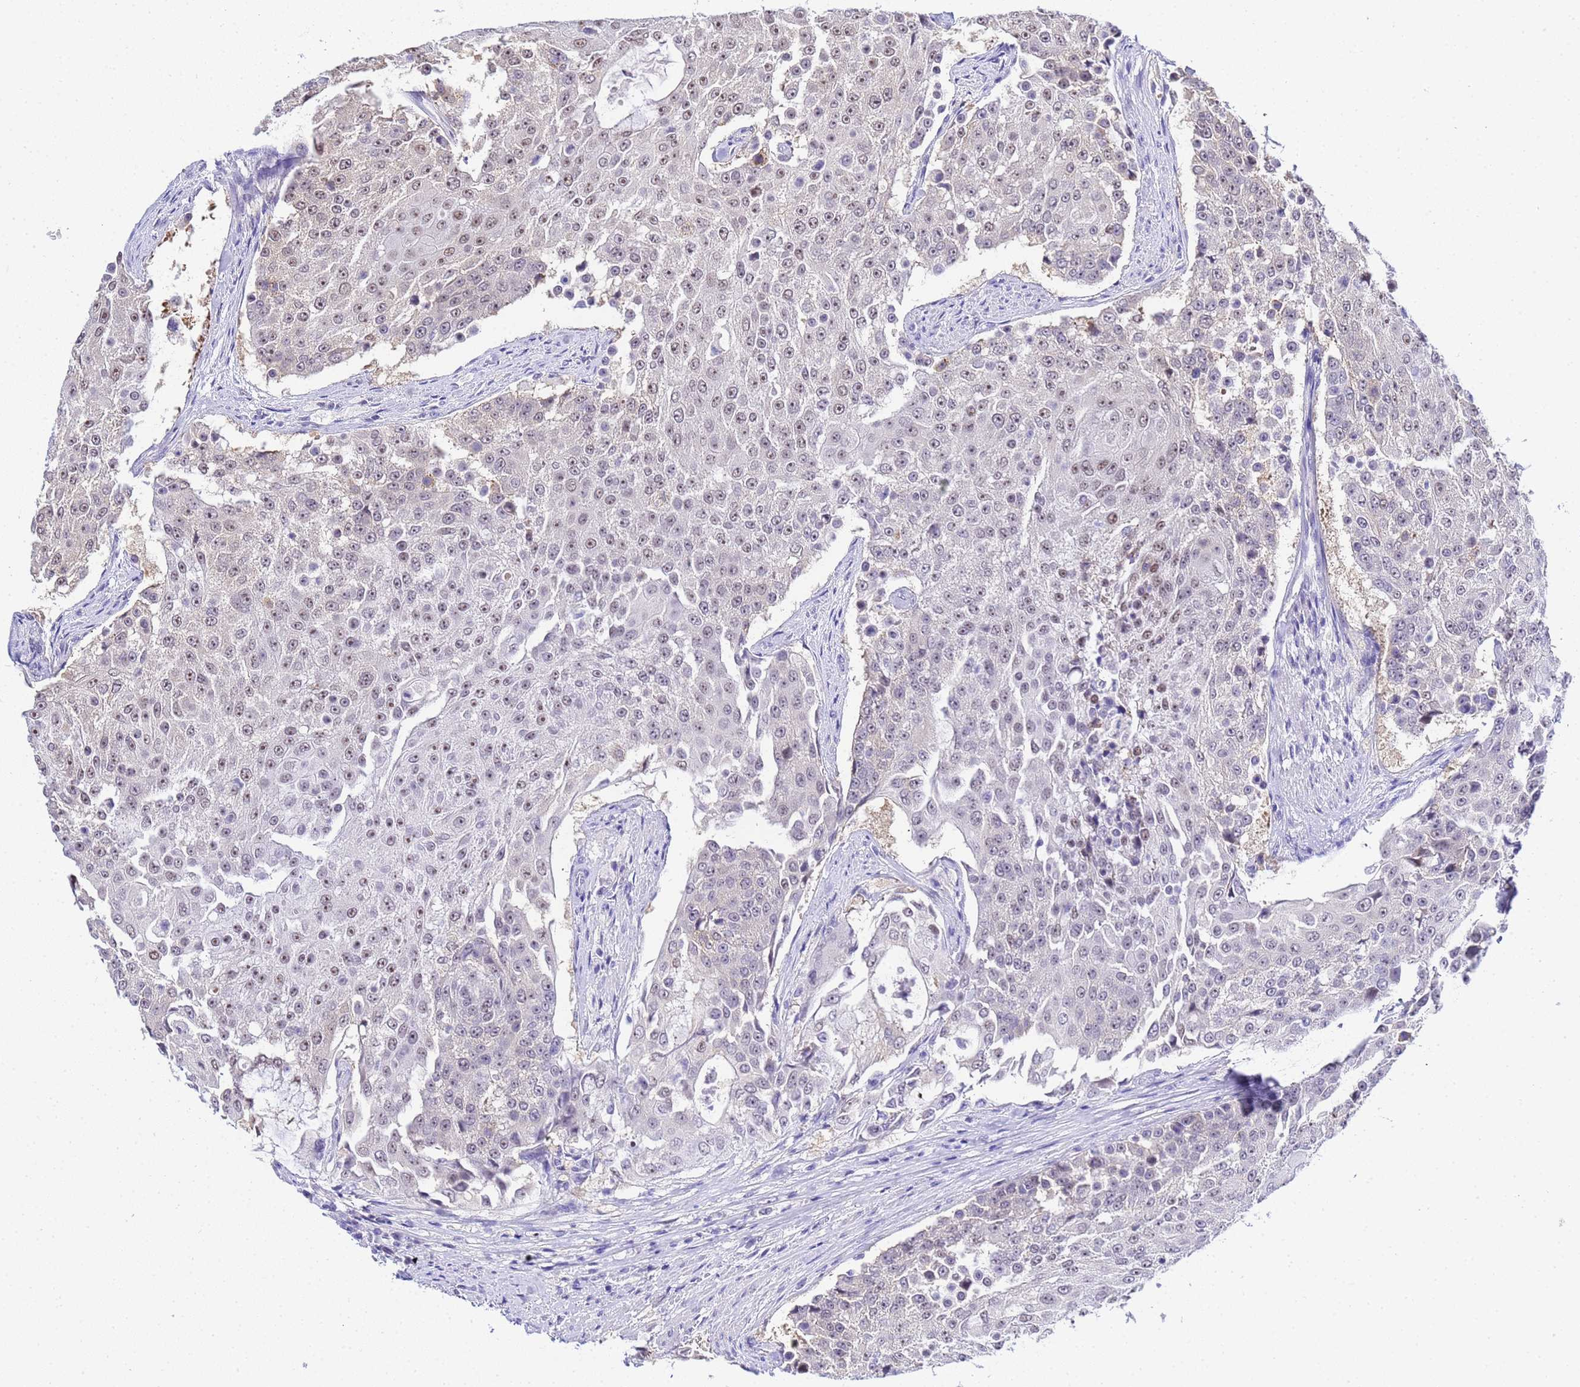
{"staining": {"intensity": "weak", "quantity": "25%-75%", "location": "nuclear"}, "tissue": "urothelial cancer", "cell_type": "Tumor cells", "image_type": "cancer", "snomed": [{"axis": "morphology", "description": "Urothelial carcinoma, High grade"}, {"axis": "topography", "description": "Urinary bladder"}], "caption": "High-grade urothelial carcinoma stained with DAB (3,3'-diaminobenzidine) IHC displays low levels of weak nuclear positivity in approximately 25%-75% of tumor cells.", "gene": "ACTL6B", "patient": {"sex": "female", "age": 63}}